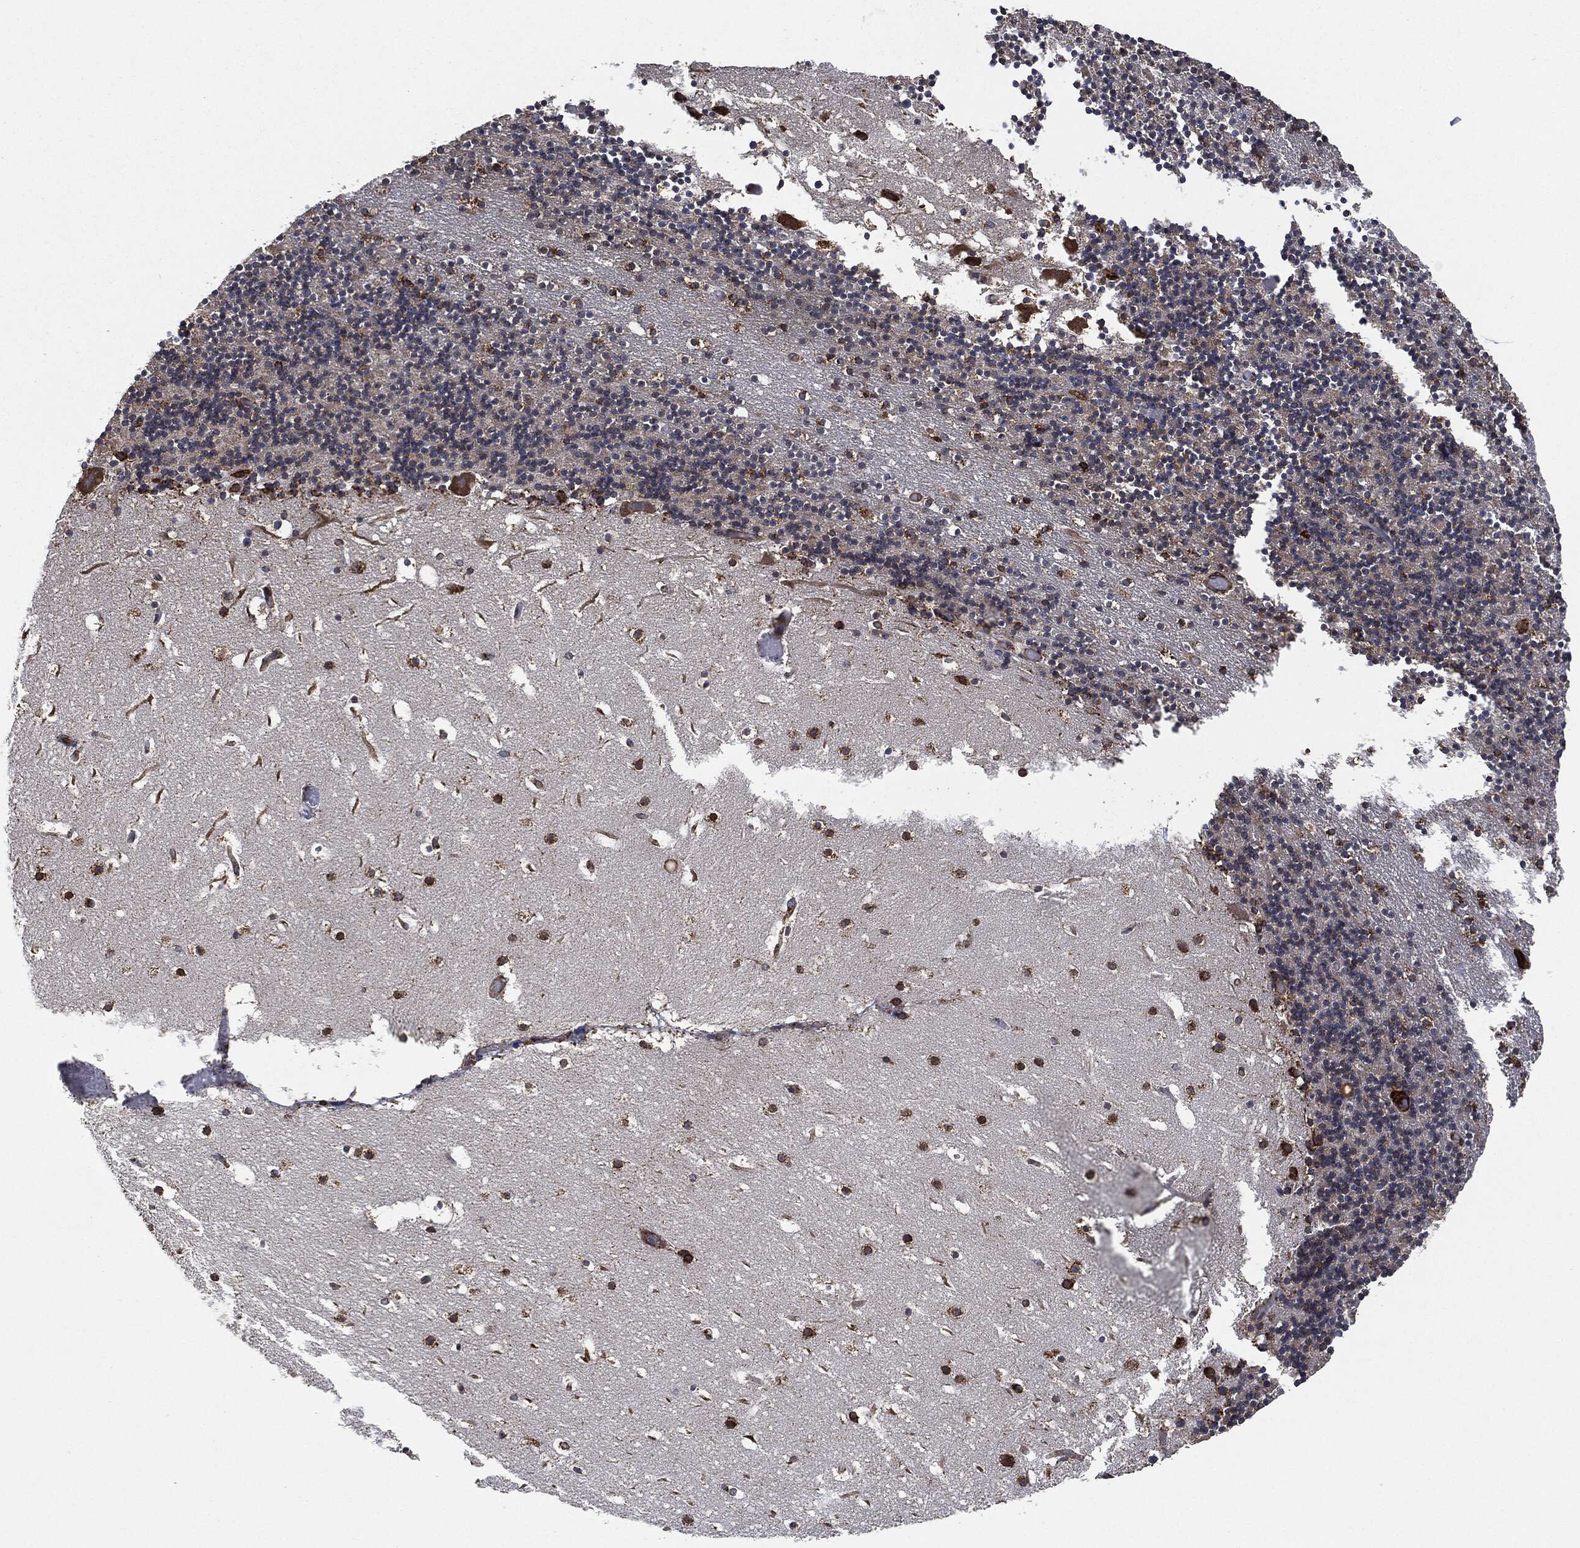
{"staining": {"intensity": "strong", "quantity": "<25%", "location": "cytoplasmic/membranous"}, "tissue": "cerebellum", "cell_type": "Cells in granular layer", "image_type": "normal", "snomed": [{"axis": "morphology", "description": "Normal tissue, NOS"}, {"axis": "topography", "description": "Cerebellum"}], "caption": "Cerebellum stained with a brown dye shows strong cytoplasmic/membranous positive positivity in about <25% of cells in granular layer.", "gene": "AMFR", "patient": {"sex": "male", "age": 37}}